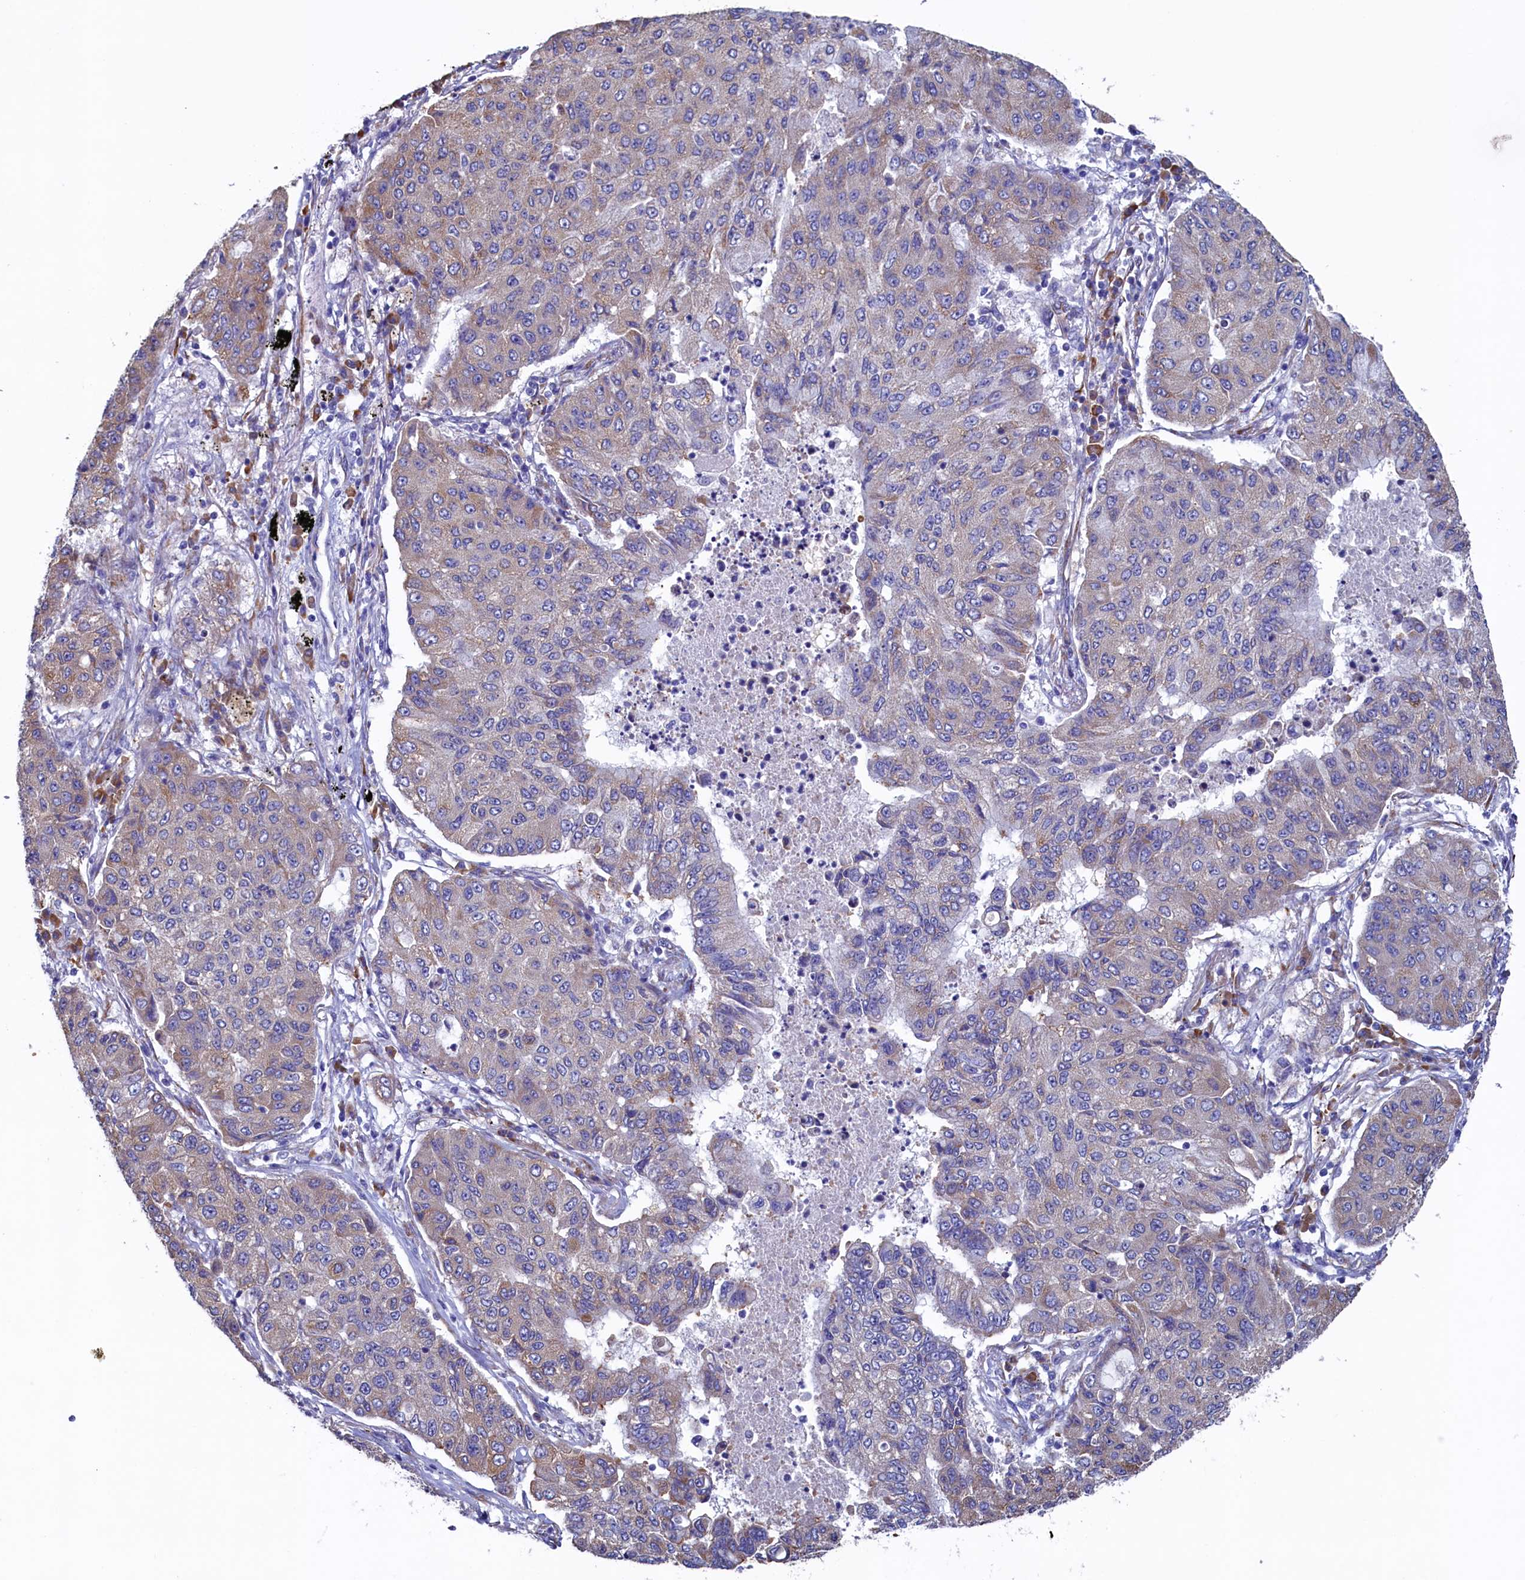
{"staining": {"intensity": "weak", "quantity": "<25%", "location": "cytoplasmic/membranous"}, "tissue": "lung cancer", "cell_type": "Tumor cells", "image_type": "cancer", "snomed": [{"axis": "morphology", "description": "Squamous cell carcinoma, NOS"}, {"axis": "topography", "description": "Lung"}], "caption": "A photomicrograph of human squamous cell carcinoma (lung) is negative for staining in tumor cells.", "gene": "CBLIF", "patient": {"sex": "male", "age": 74}}